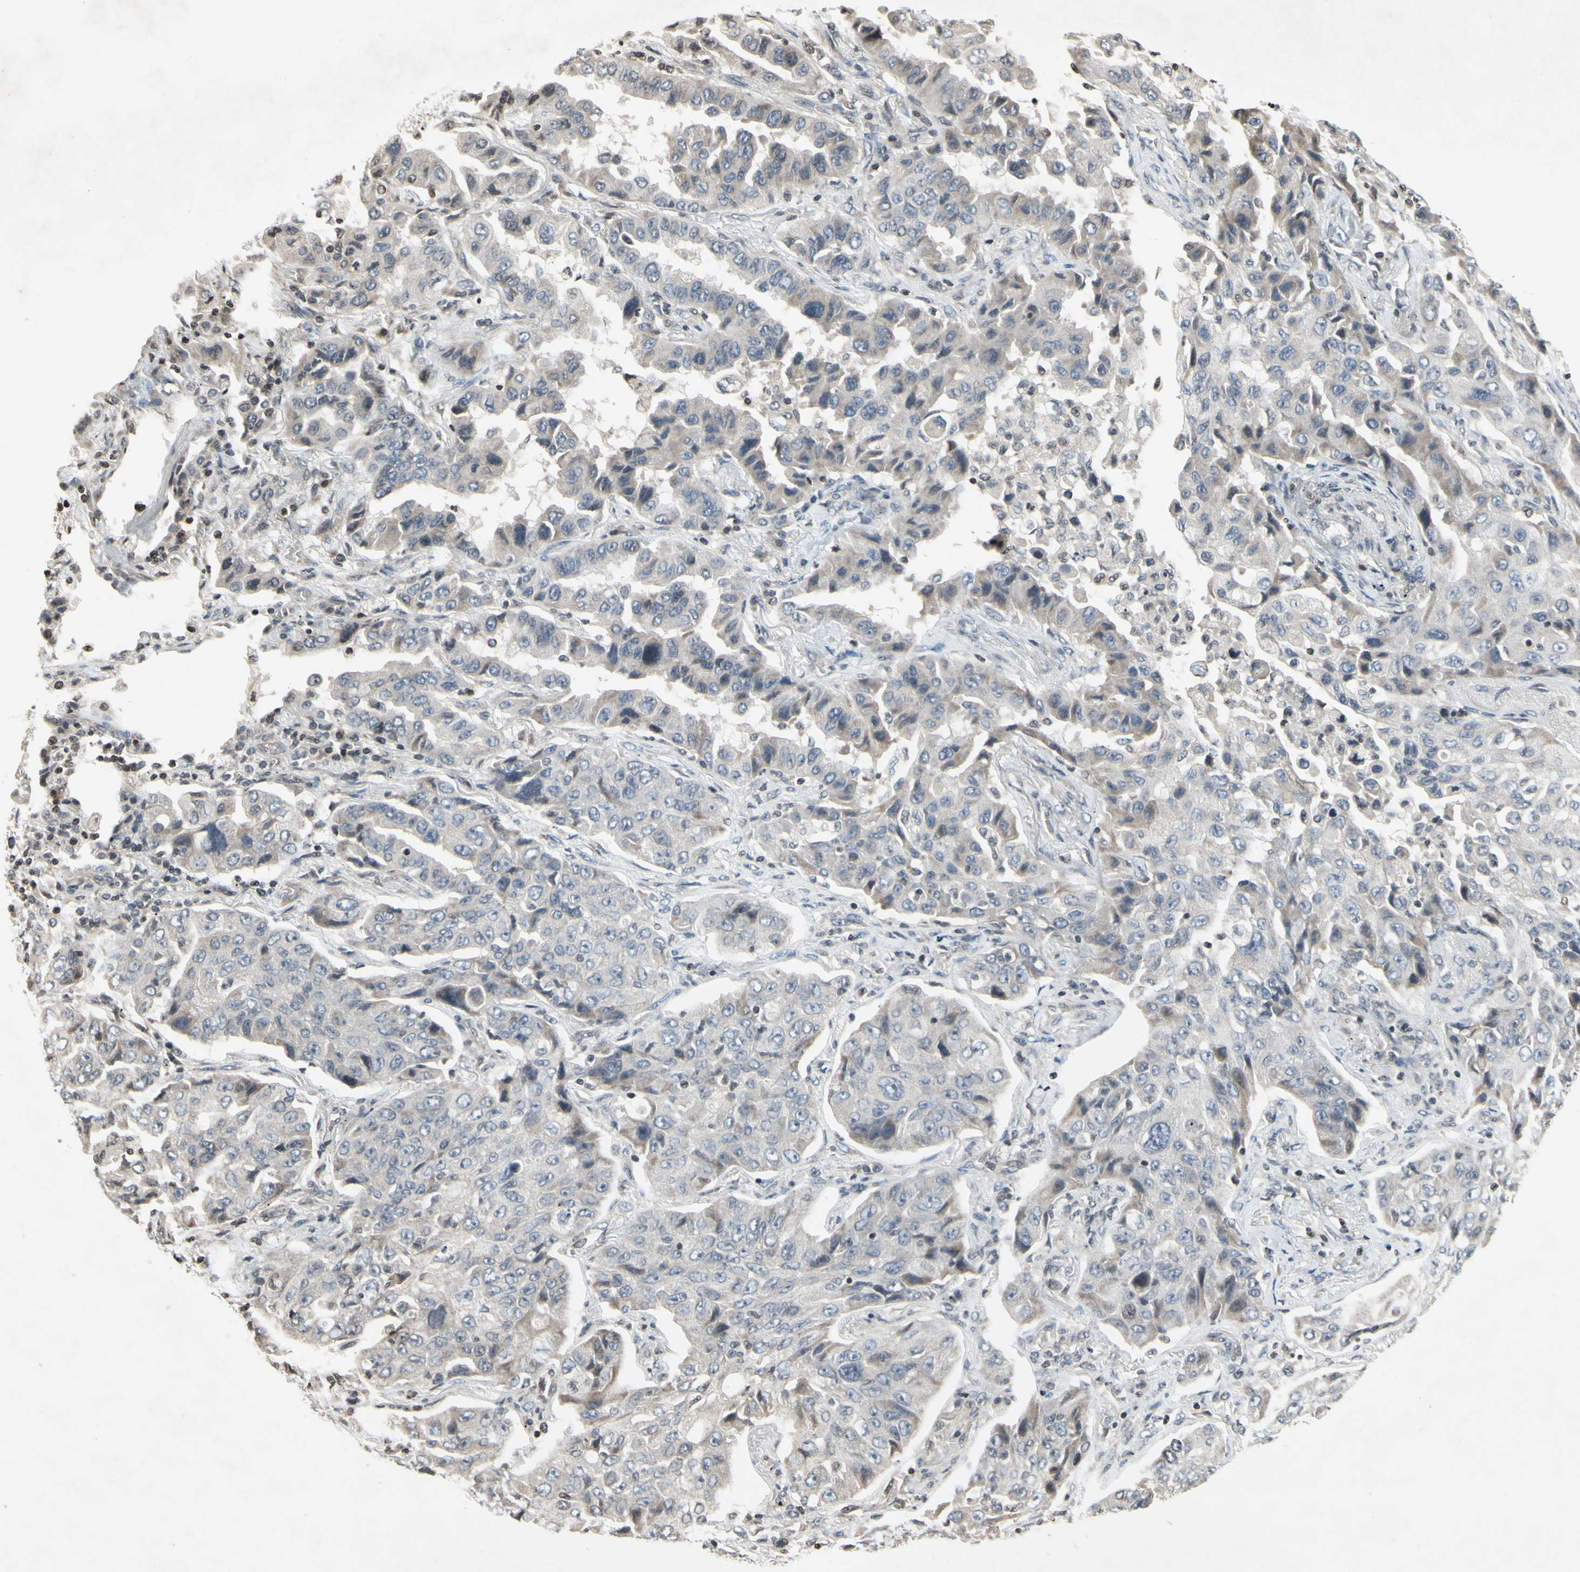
{"staining": {"intensity": "negative", "quantity": "none", "location": "none"}, "tissue": "lung cancer", "cell_type": "Tumor cells", "image_type": "cancer", "snomed": [{"axis": "morphology", "description": "Adenocarcinoma, NOS"}, {"axis": "topography", "description": "Lung"}], "caption": "Immunohistochemical staining of human adenocarcinoma (lung) exhibits no significant expression in tumor cells. Brightfield microscopy of immunohistochemistry (IHC) stained with DAB (3,3'-diaminobenzidine) (brown) and hematoxylin (blue), captured at high magnification.", "gene": "ARG1", "patient": {"sex": "female", "age": 65}}